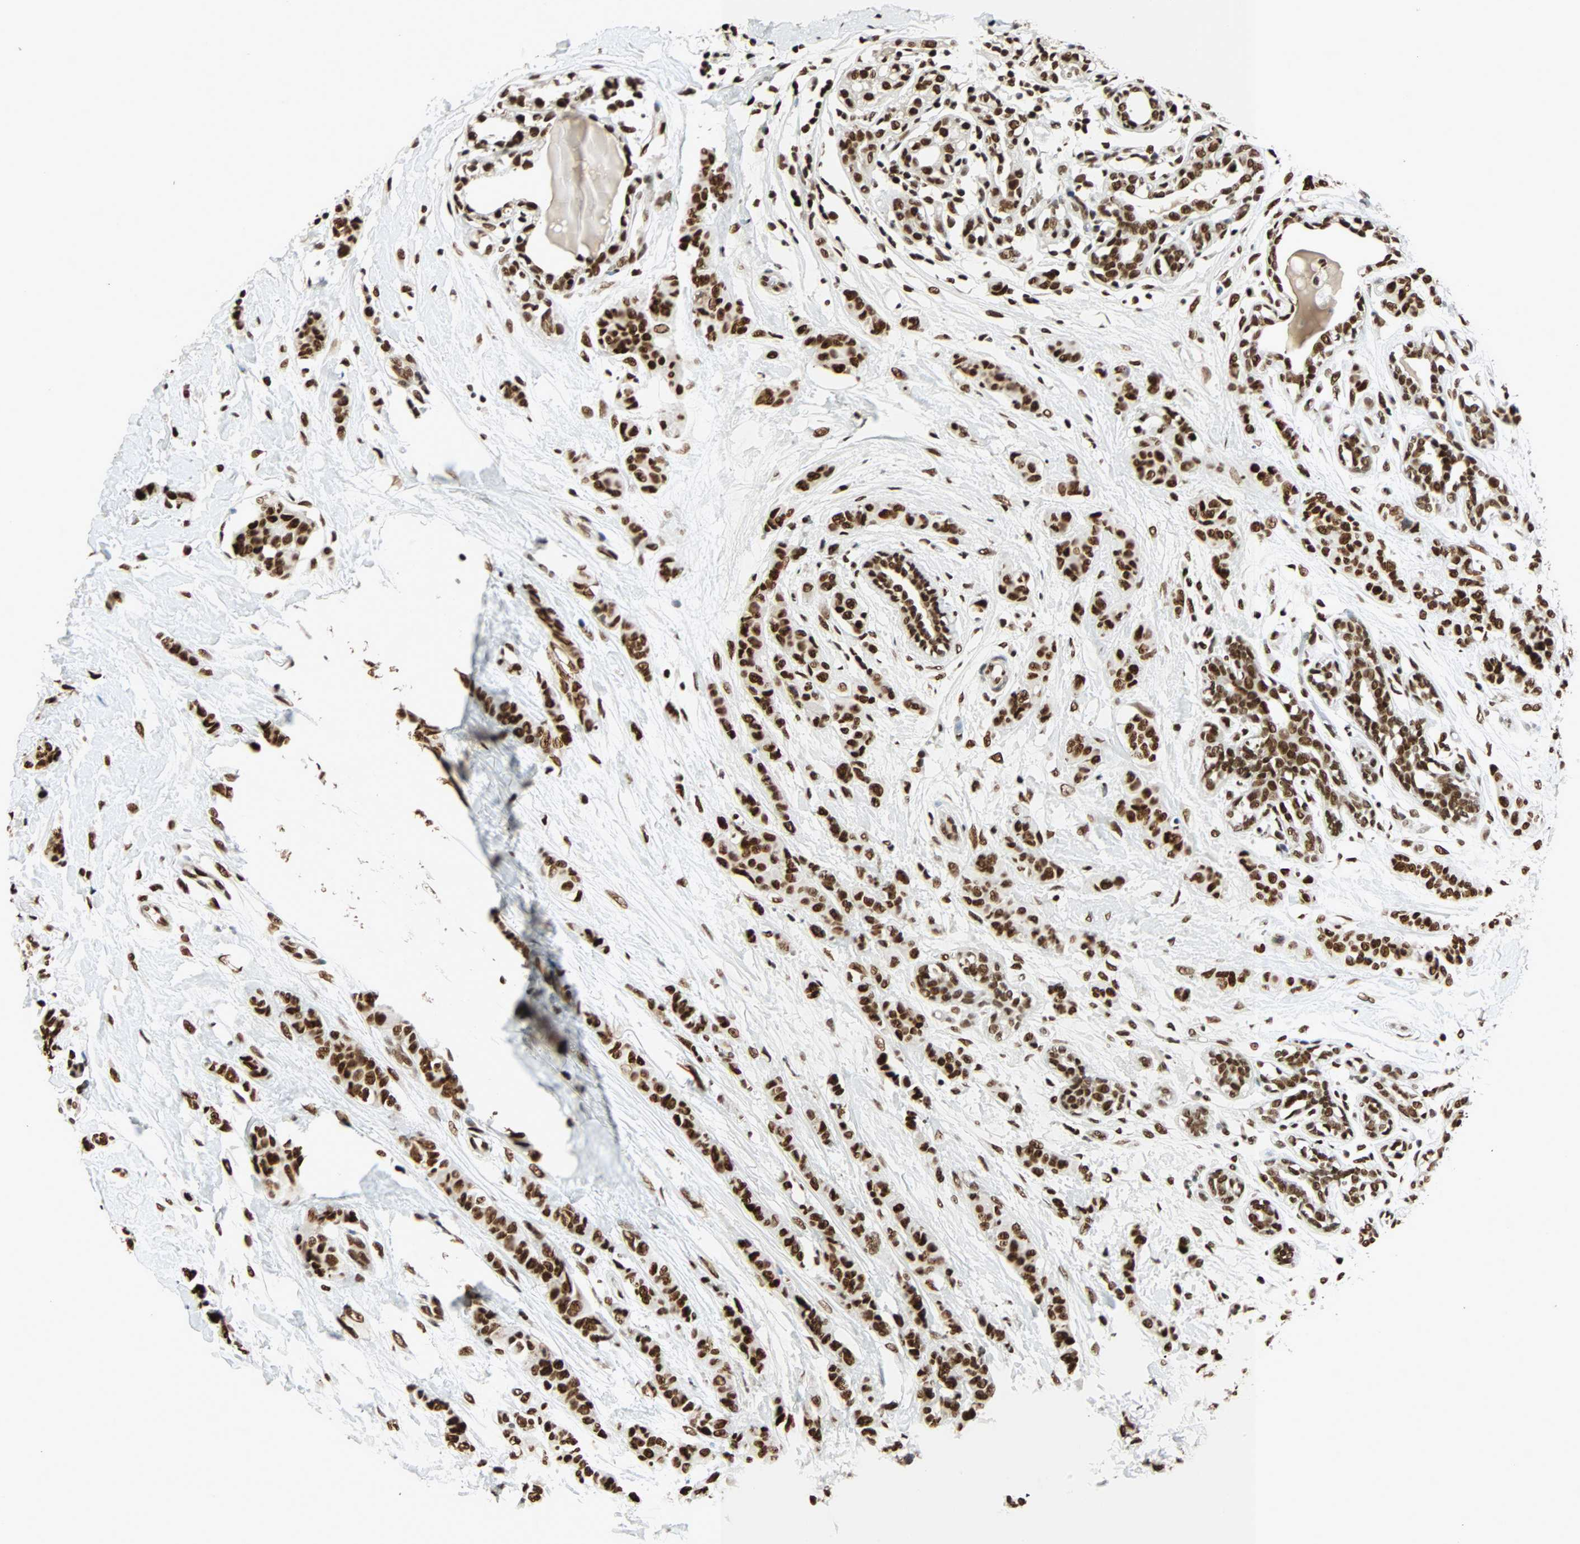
{"staining": {"intensity": "strong", "quantity": ">75%", "location": "nuclear"}, "tissue": "breast cancer", "cell_type": "Tumor cells", "image_type": "cancer", "snomed": [{"axis": "morphology", "description": "Normal tissue, NOS"}, {"axis": "morphology", "description": "Duct carcinoma"}, {"axis": "topography", "description": "Breast"}], "caption": "Strong nuclear positivity for a protein is seen in approximately >75% of tumor cells of breast cancer (infiltrating ductal carcinoma) using immunohistochemistry (IHC).", "gene": "CDK12", "patient": {"sex": "female", "age": 40}}